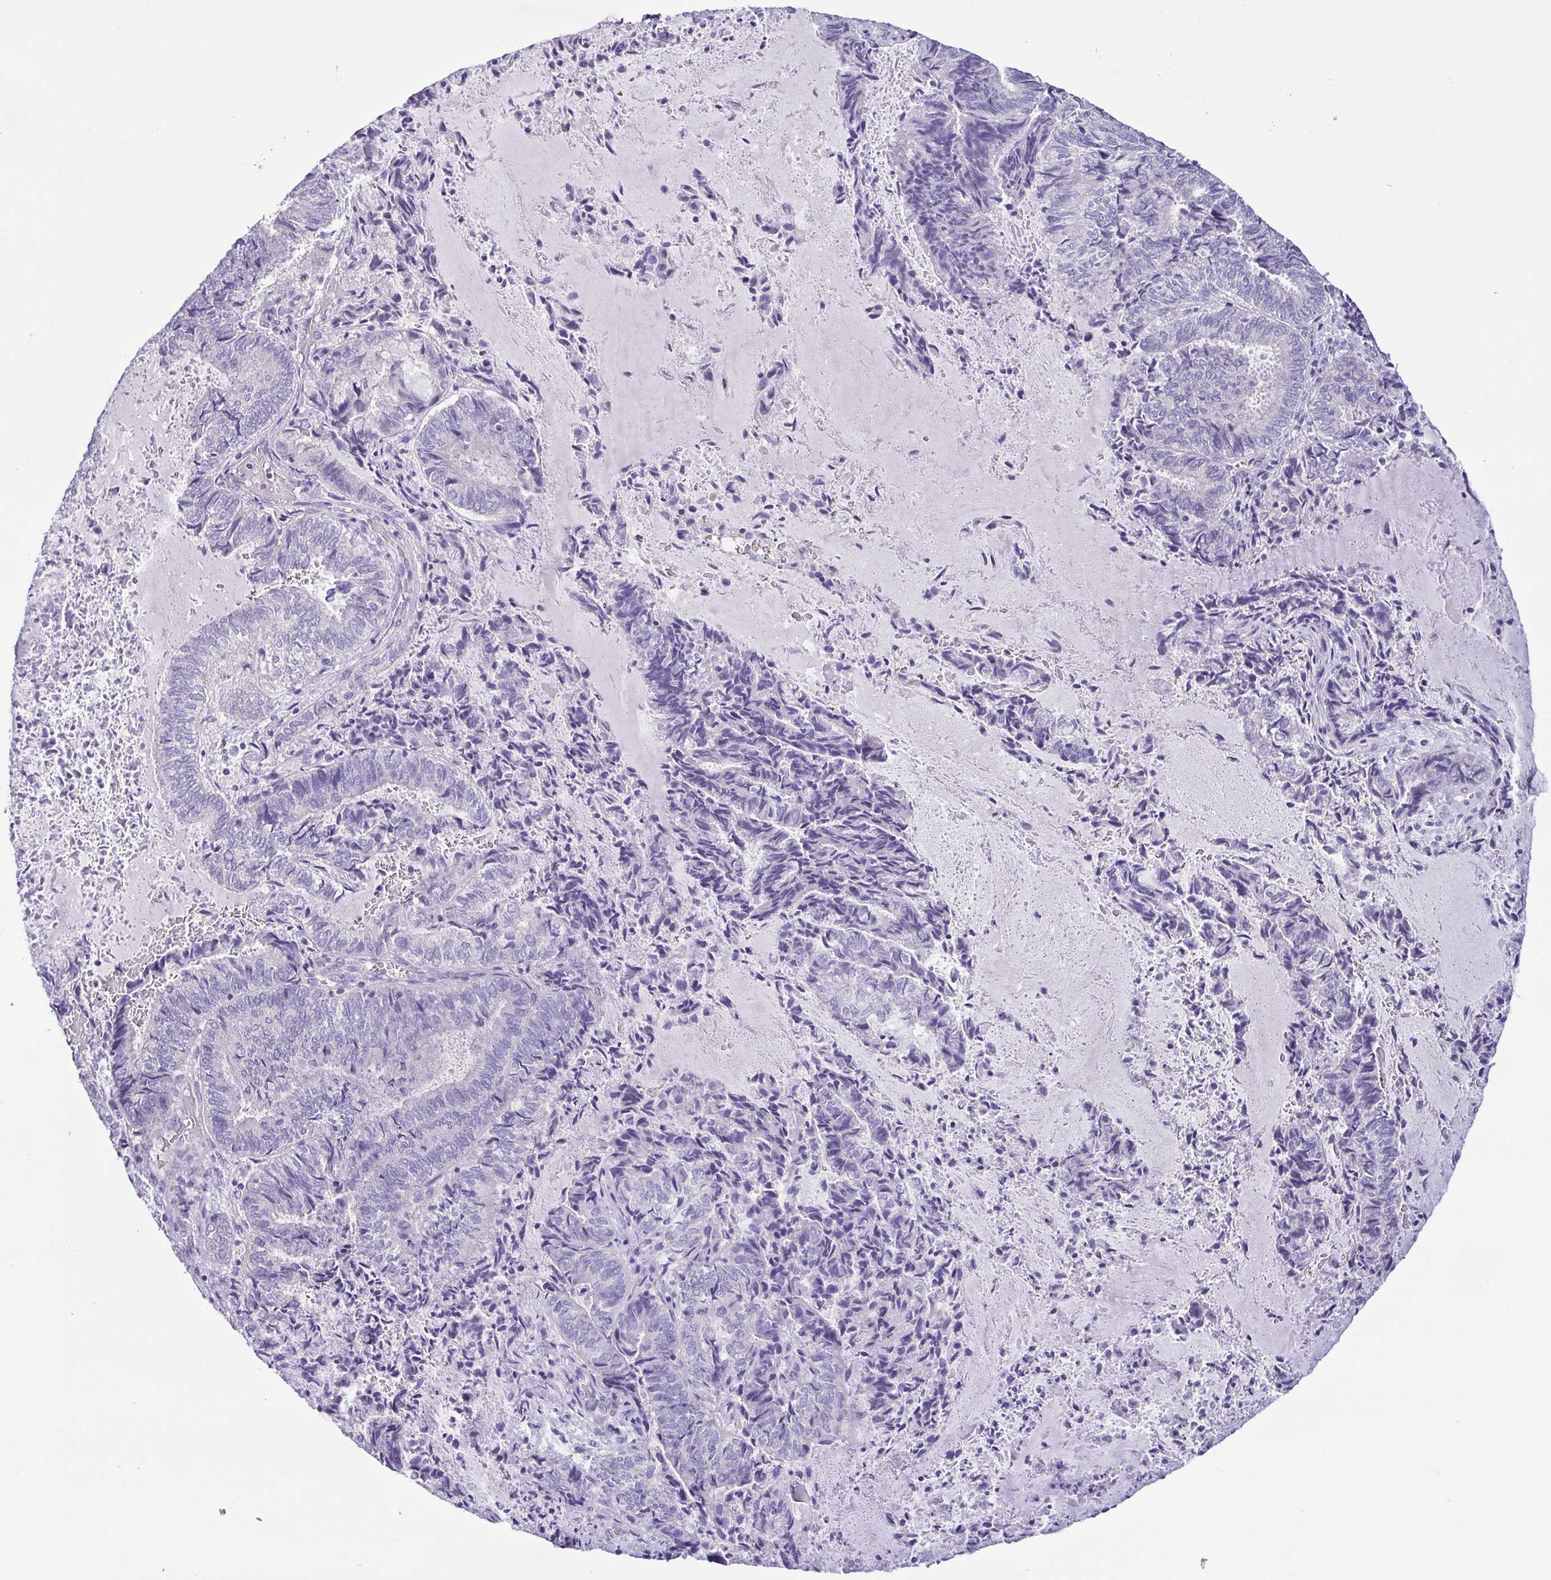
{"staining": {"intensity": "negative", "quantity": "none", "location": "none"}, "tissue": "endometrial cancer", "cell_type": "Tumor cells", "image_type": "cancer", "snomed": [{"axis": "morphology", "description": "Adenocarcinoma, NOS"}, {"axis": "topography", "description": "Endometrium"}], "caption": "Immunohistochemical staining of human endometrial cancer (adenocarcinoma) reveals no significant expression in tumor cells.", "gene": "EPB42", "patient": {"sex": "female", "age": 80}}